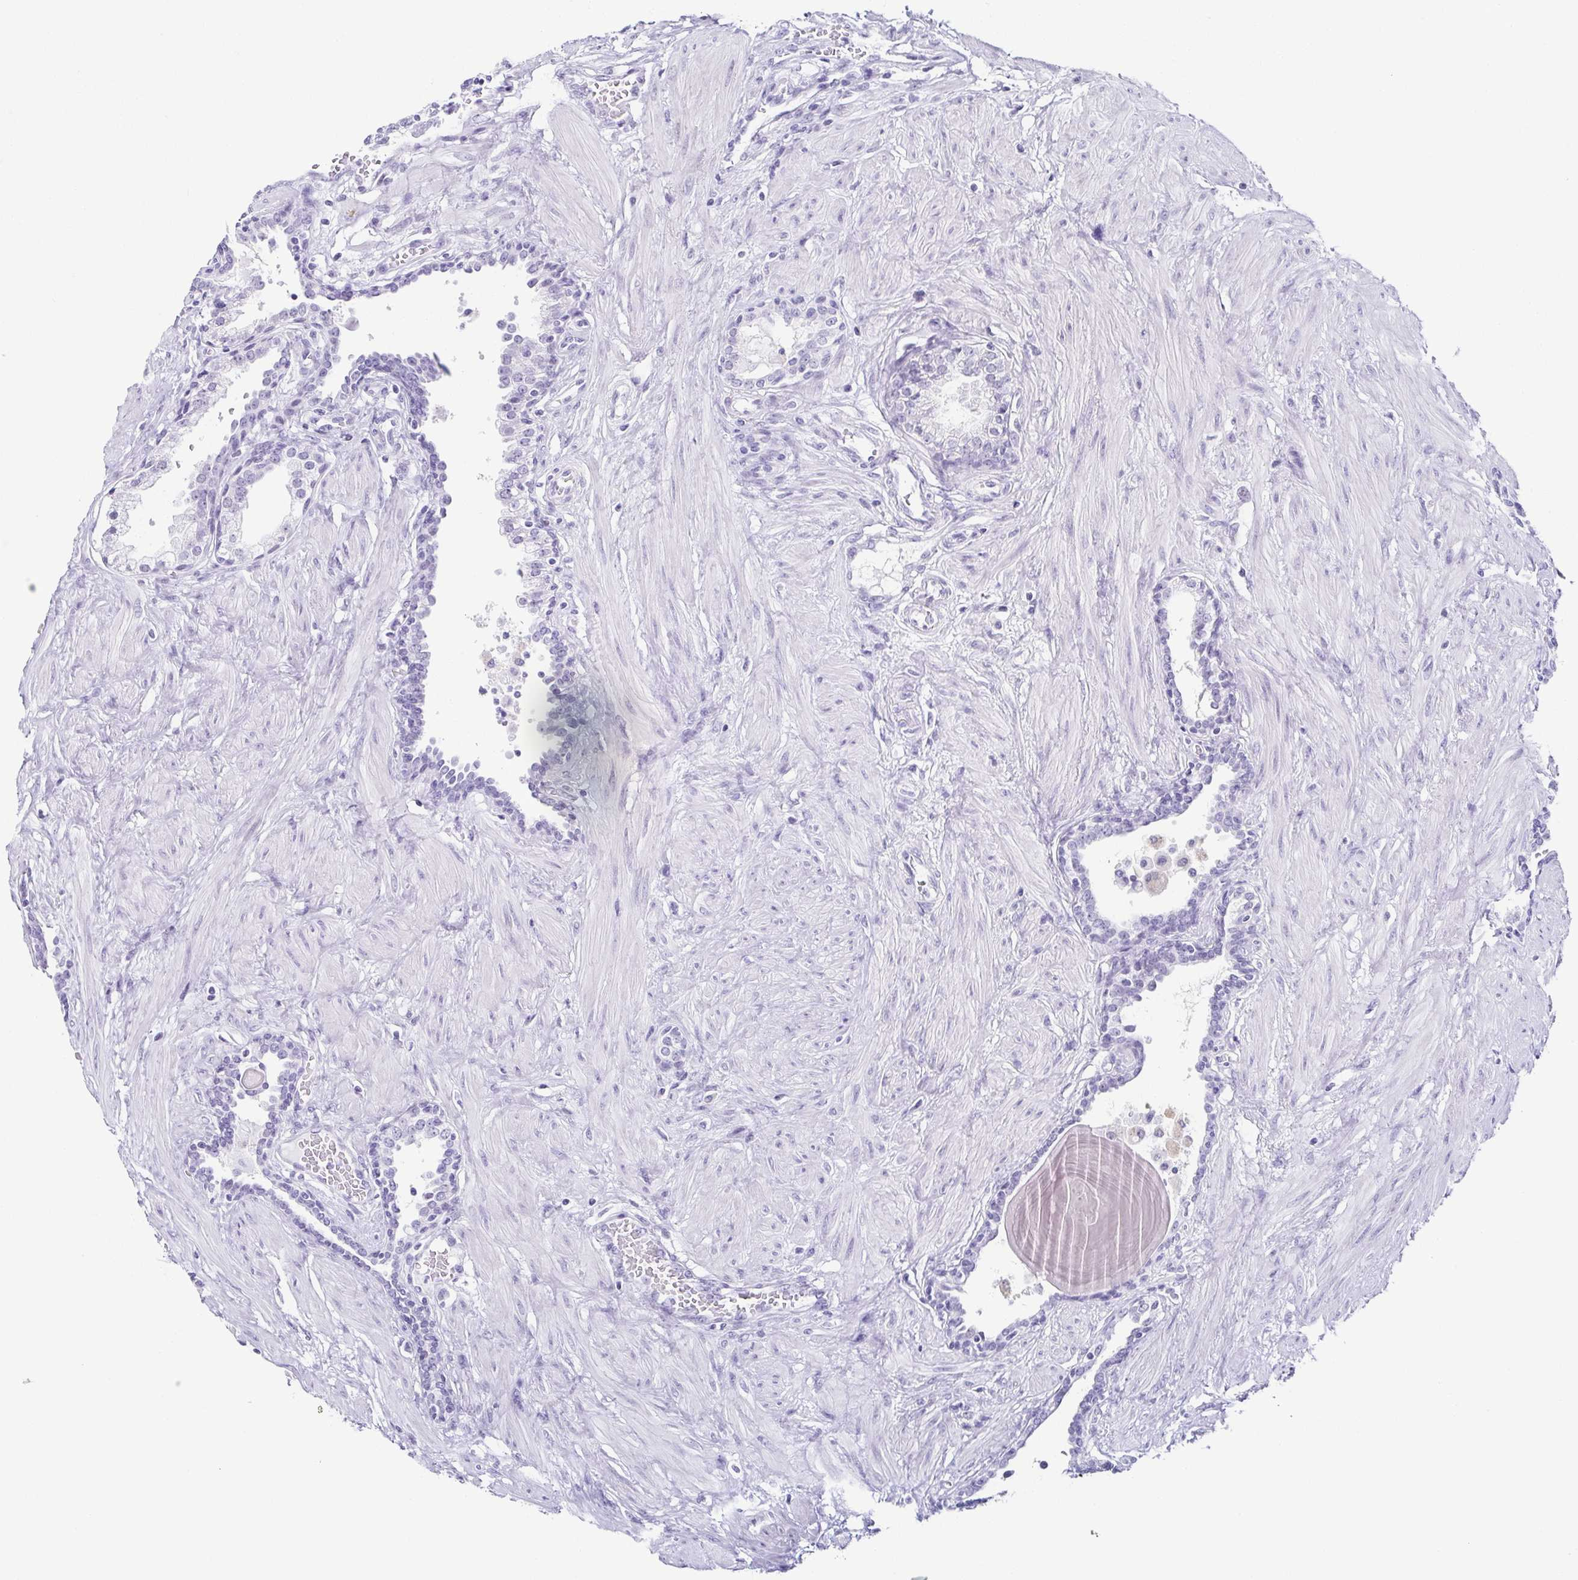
{"staining": {"intensity": "negative", "quantity": "none", "location": "none"}, "tissue": "prostate", "cell_type": "Glandular cells", "image_type": "normal", "snomed": [{"axis": "morphology", "description": "Normal tissue, NOS"}, {"axis": "topography", "description": "Prostate"}], "caption": "Histopathology image shows no protein staining in glandular cells of unremarkable prostate. (Immunohistochemistry, brightfield microscopy, high magnification).", "gene": "ESX1", "patient": {"sex": "male", "age": 55}}